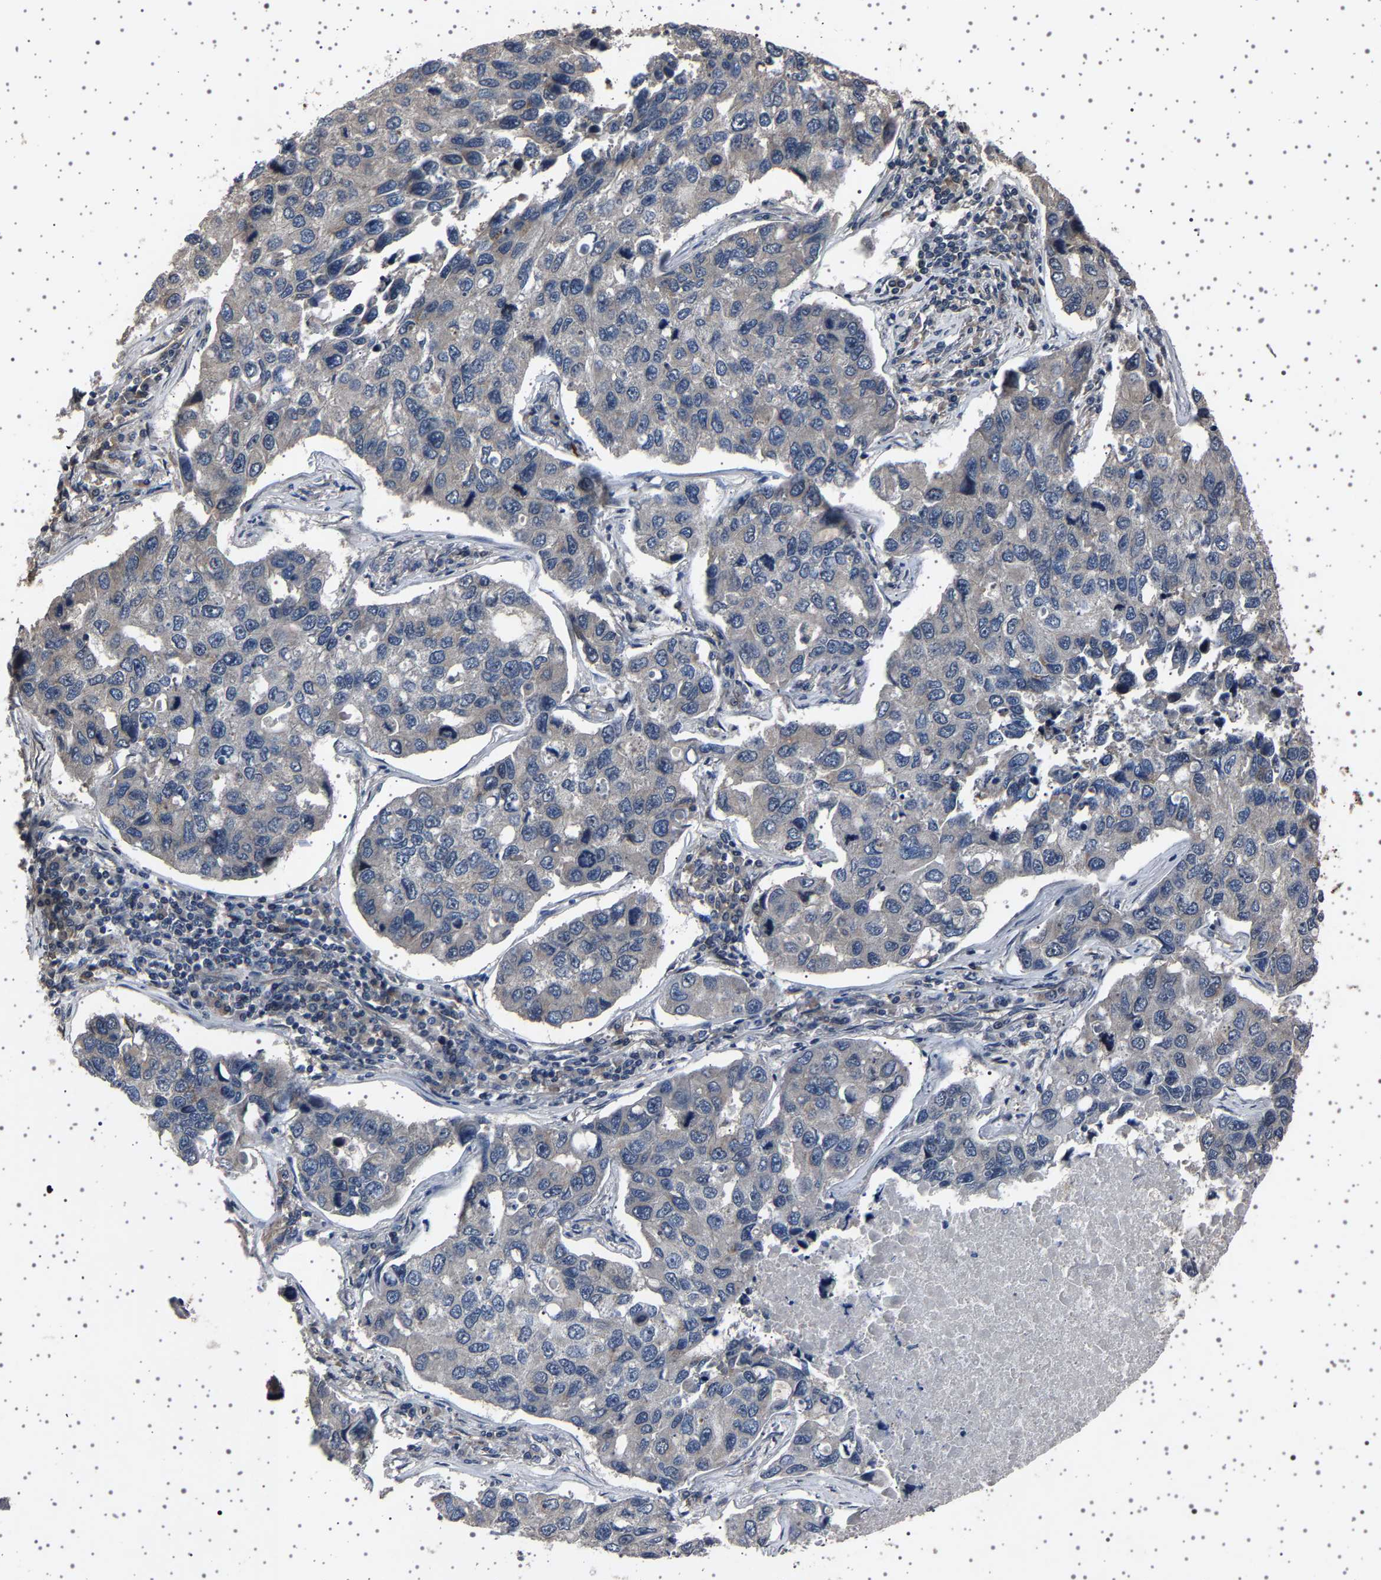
{"staining": {"intensity": "negative", "quantity": "none", "location": "none"}, "tissue": "lung cancer", "cell_type": "Tumor cells", "image_type": "cancer", "snomed": [{"axis": "morphology", "description": "Adenocarcinoma, NOS"}, {"axis": "topography", "description": "Lung"}], "caption": "High magnification brightfield microscopy of adenocarcinoma (lung) stained with DAB (3,3'-diaminobenzidine) (brown) and counterstained with hematoxylin (blue): tumor cells show no significant expression.", "gene": "NCKAP1", "patient": {"sex": "male", "age": 64}}